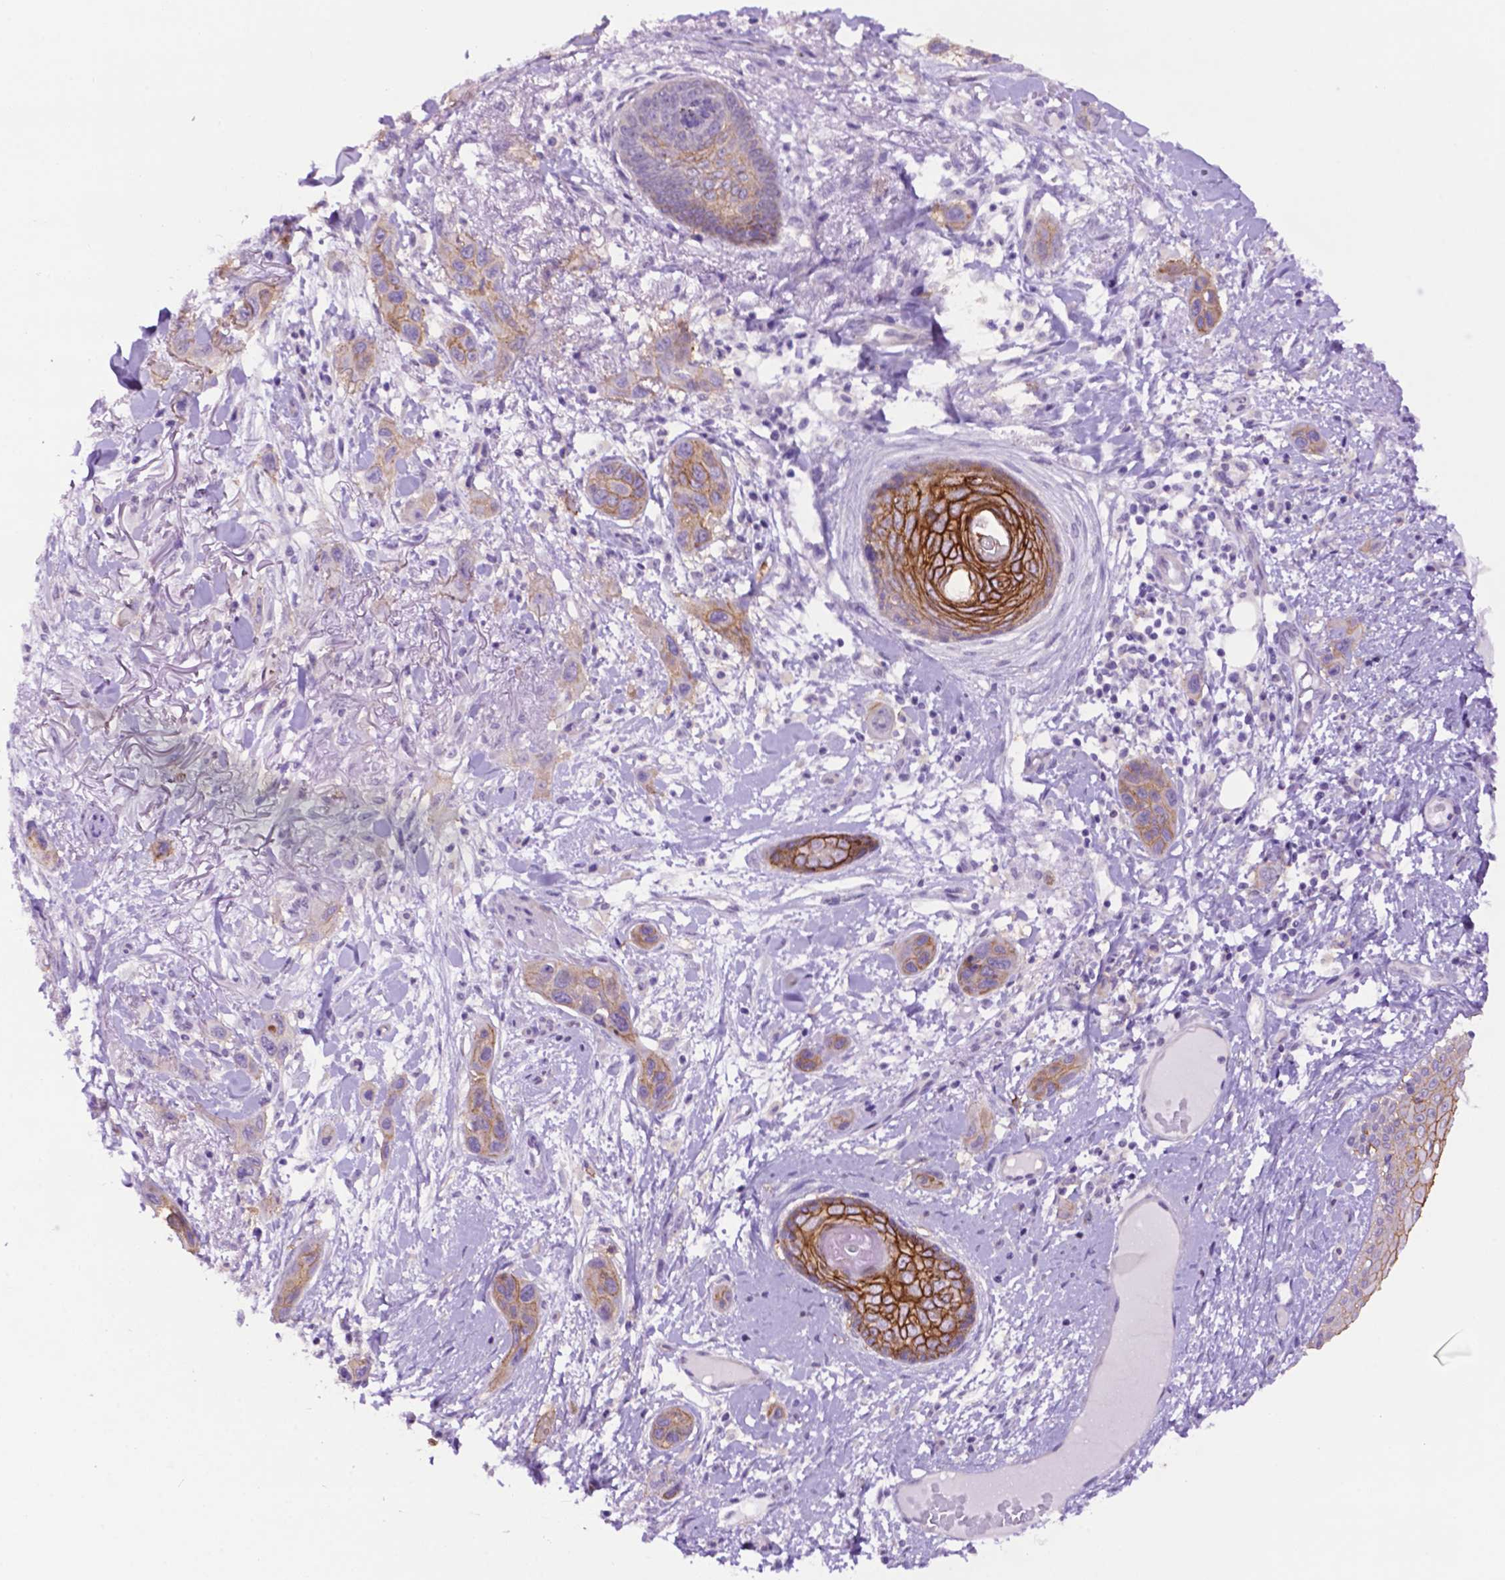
{"staining": {"intensity": "strong", "quantity": "25%-75%", "location": "cytoplasmic/membranous"}, "tissue": "skin cancer", "cell_type": "Tumor cells", "image_type": "cancer", "snomed": [{"axis": "morphology", "description": "Squamous cell carcinoma, NOS"}, {"axis": "topography", "description": "Skin"}], "caption": "About 25%-75% of tumor cells in human skin cancer display strong cytoplasmic/membranous protein positivity as visualized by brown immunohistochemical staining.", "gene": "TACSTD2", "patient": {"sex": "male", "age": 79}}